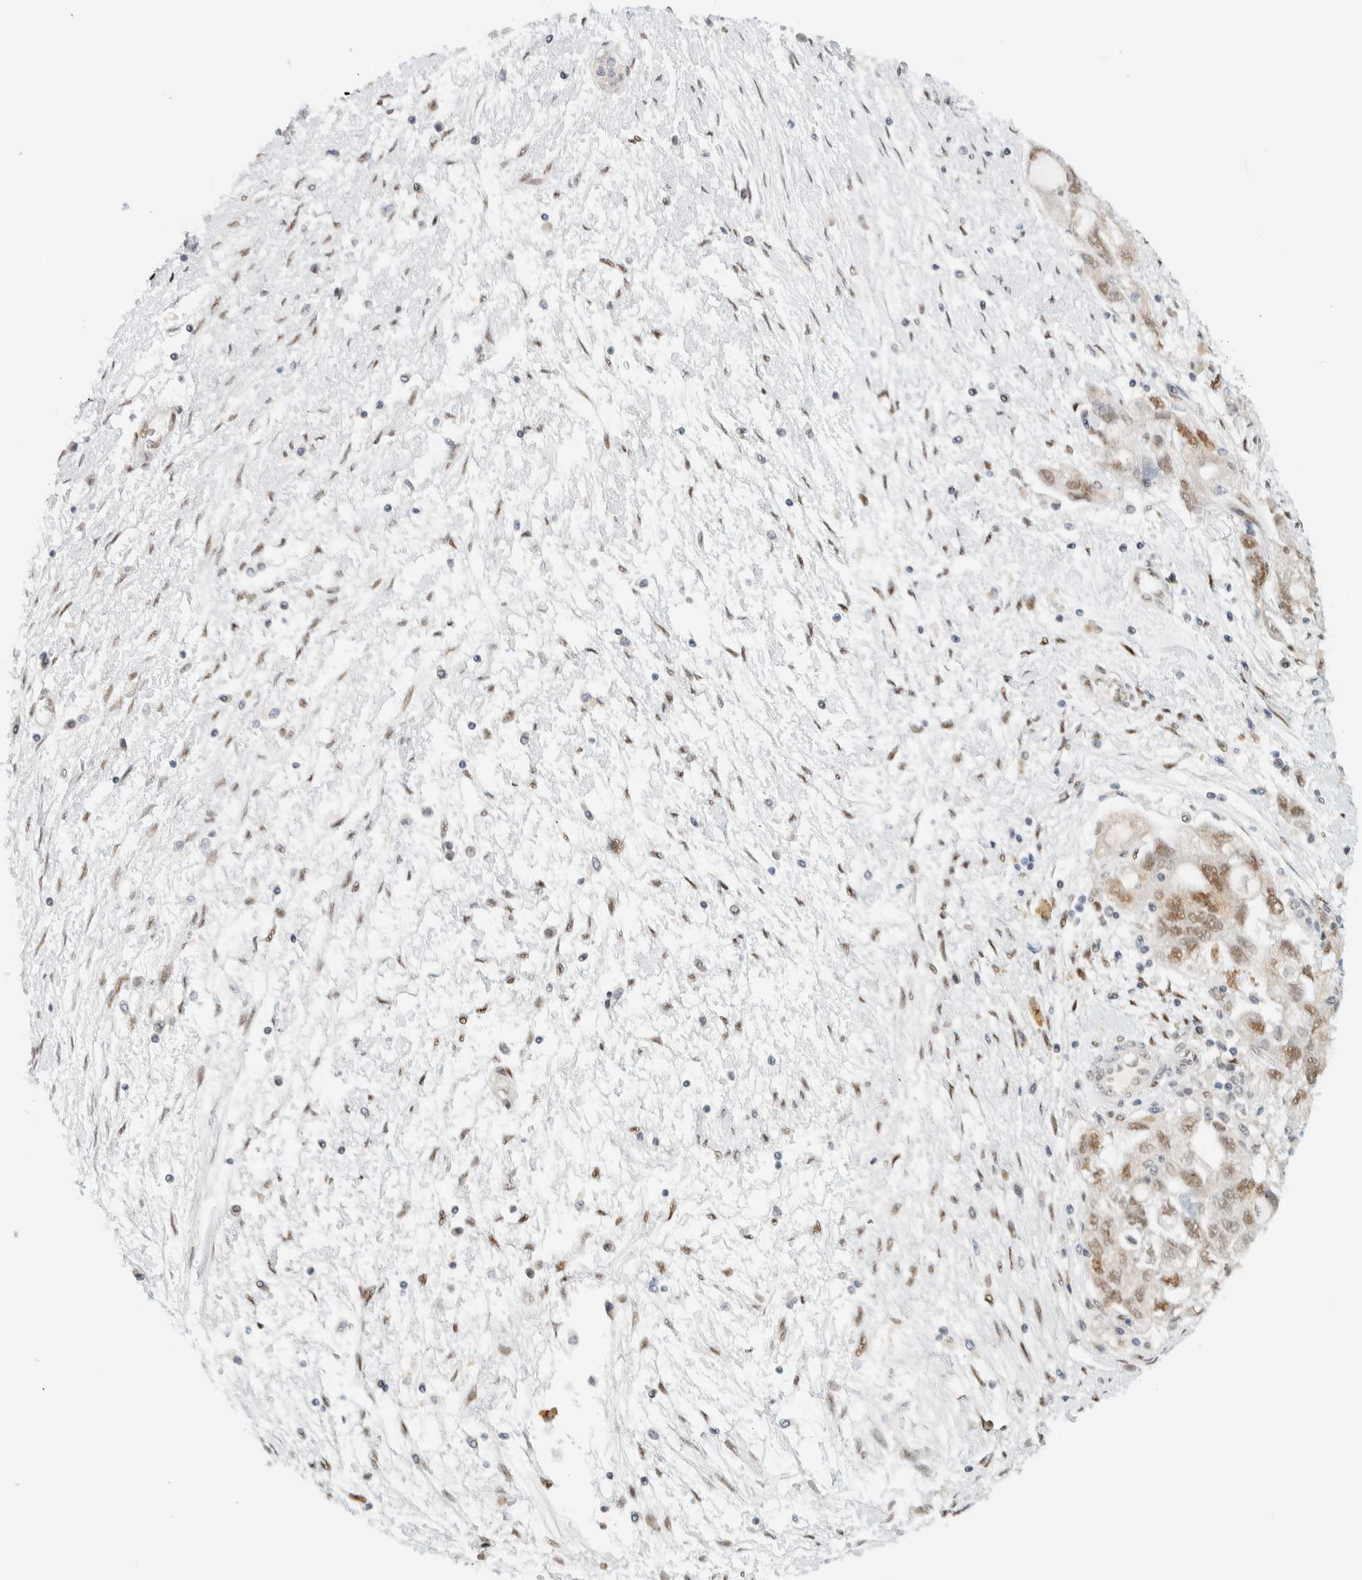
{"staining": {"intensity": "moderate", "quantity": "25%-75%", "location": "nuclear"}, "tissue": "ovarian cancer", "cell_type": "Tumor cells", "image_type": "cancer", "snomed": [{"axis": "morphology", "description": "Carcinoma, NOS"}, {"axis": "morphology", "description": "Cystadenocarcinoma, serous, NOS"}, {"axis": "topography", "description": "Ovary"}], "caption": "Tumor cells show medium levels of moderate nuclear positivity in approximately 25%-75% of cells in carcinoma (ovarian). (DAB (3,3'-diaminobenzidine) IHC with brightfield microscopy, high magnification).", "gene": "ZNF683", "patient": {"sex": "female", "age": 69}}